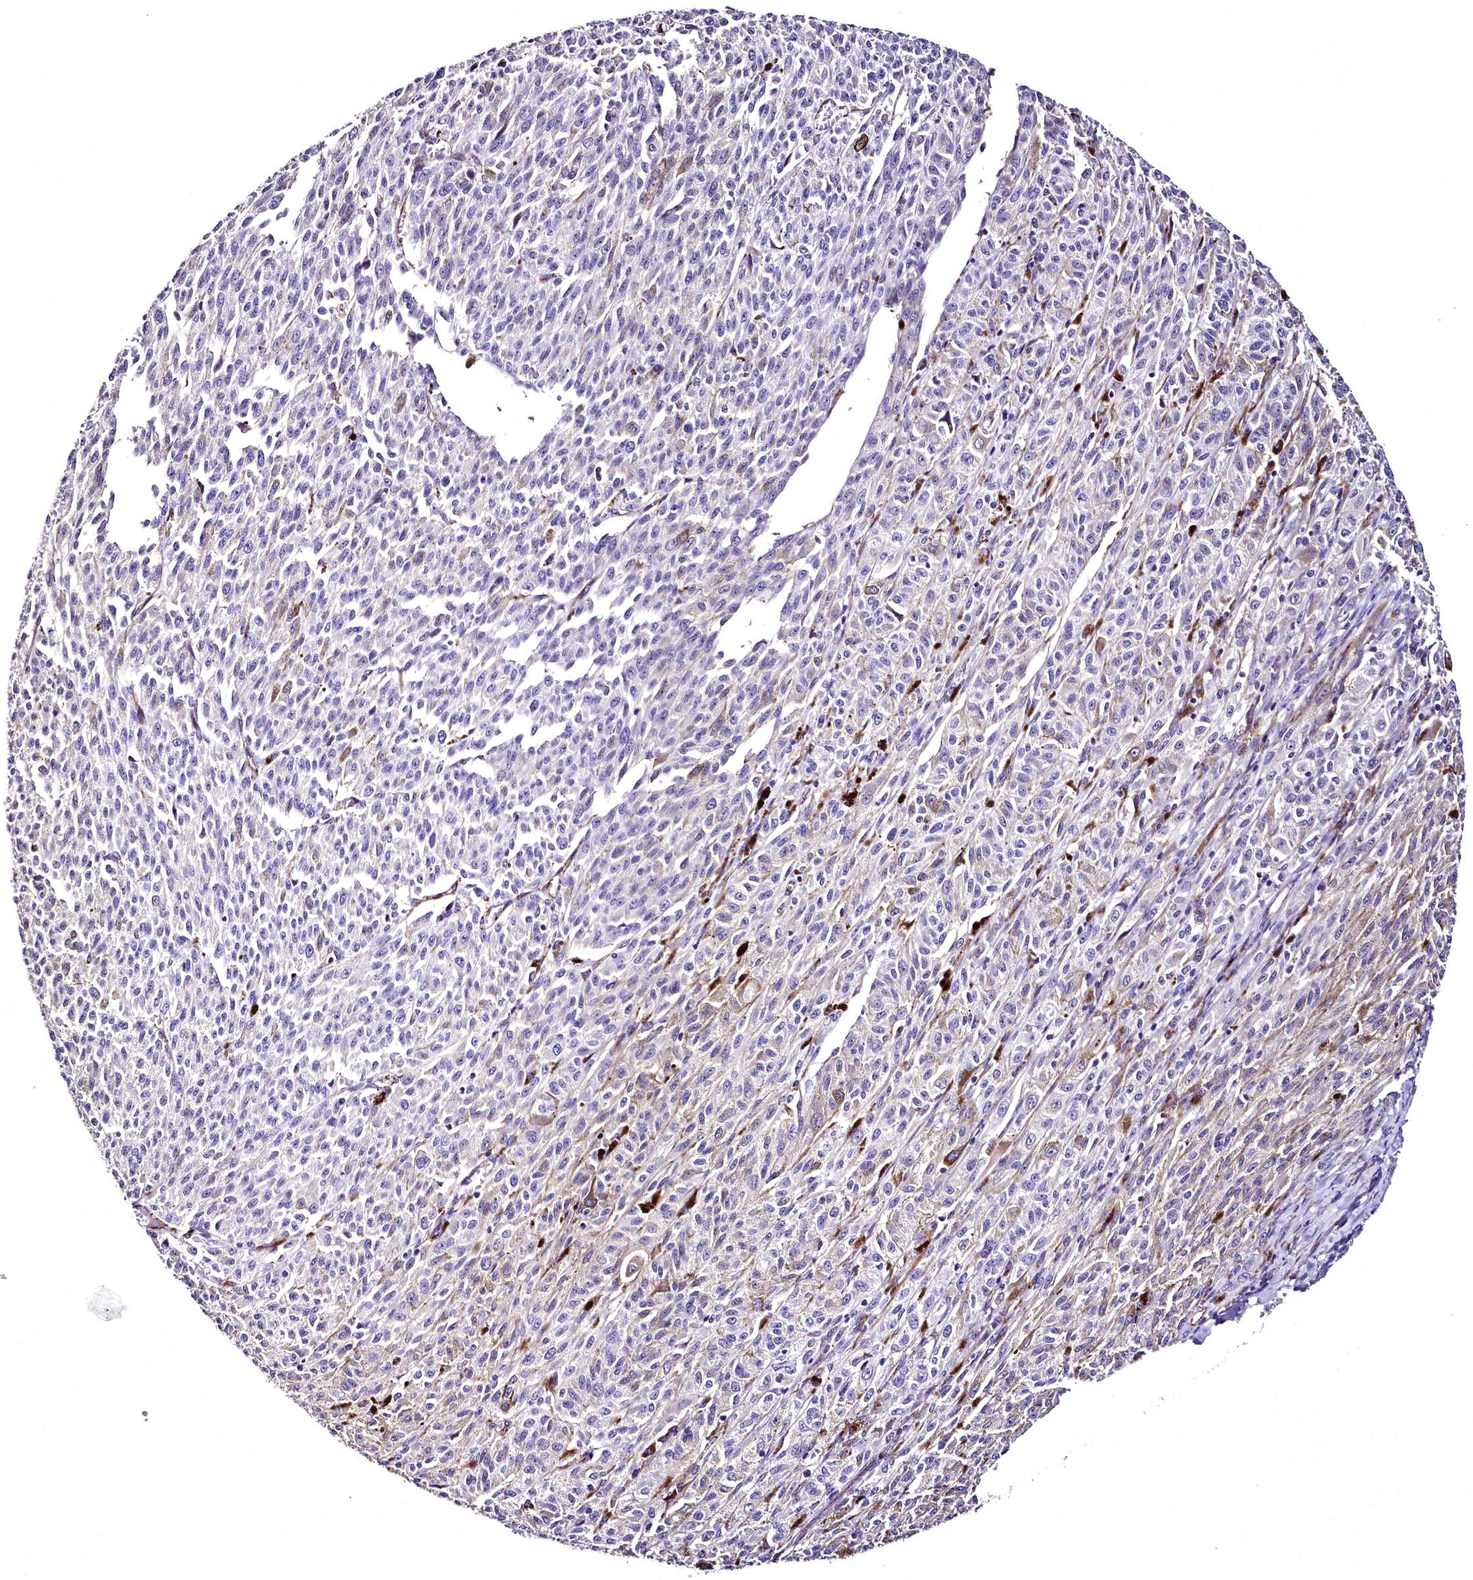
{"staining": {"intensity": "weak", "quantity": "<25%", "location": "cytoplasmic/membranous"}, "tissue": "melanoma", "cell_type": "Tumor cells", "image_type": "cancer", "snomed": [{"axis": "morphology", "description": "Malignant melanoma, NOS"}, {"axis": "topography", "description": "Skin"}], "caption": "IHC of melanoma exhibits no positivity in tumor cells.", "gene": "MS4A18", "patient": {"sex": "female", "age": 52}}